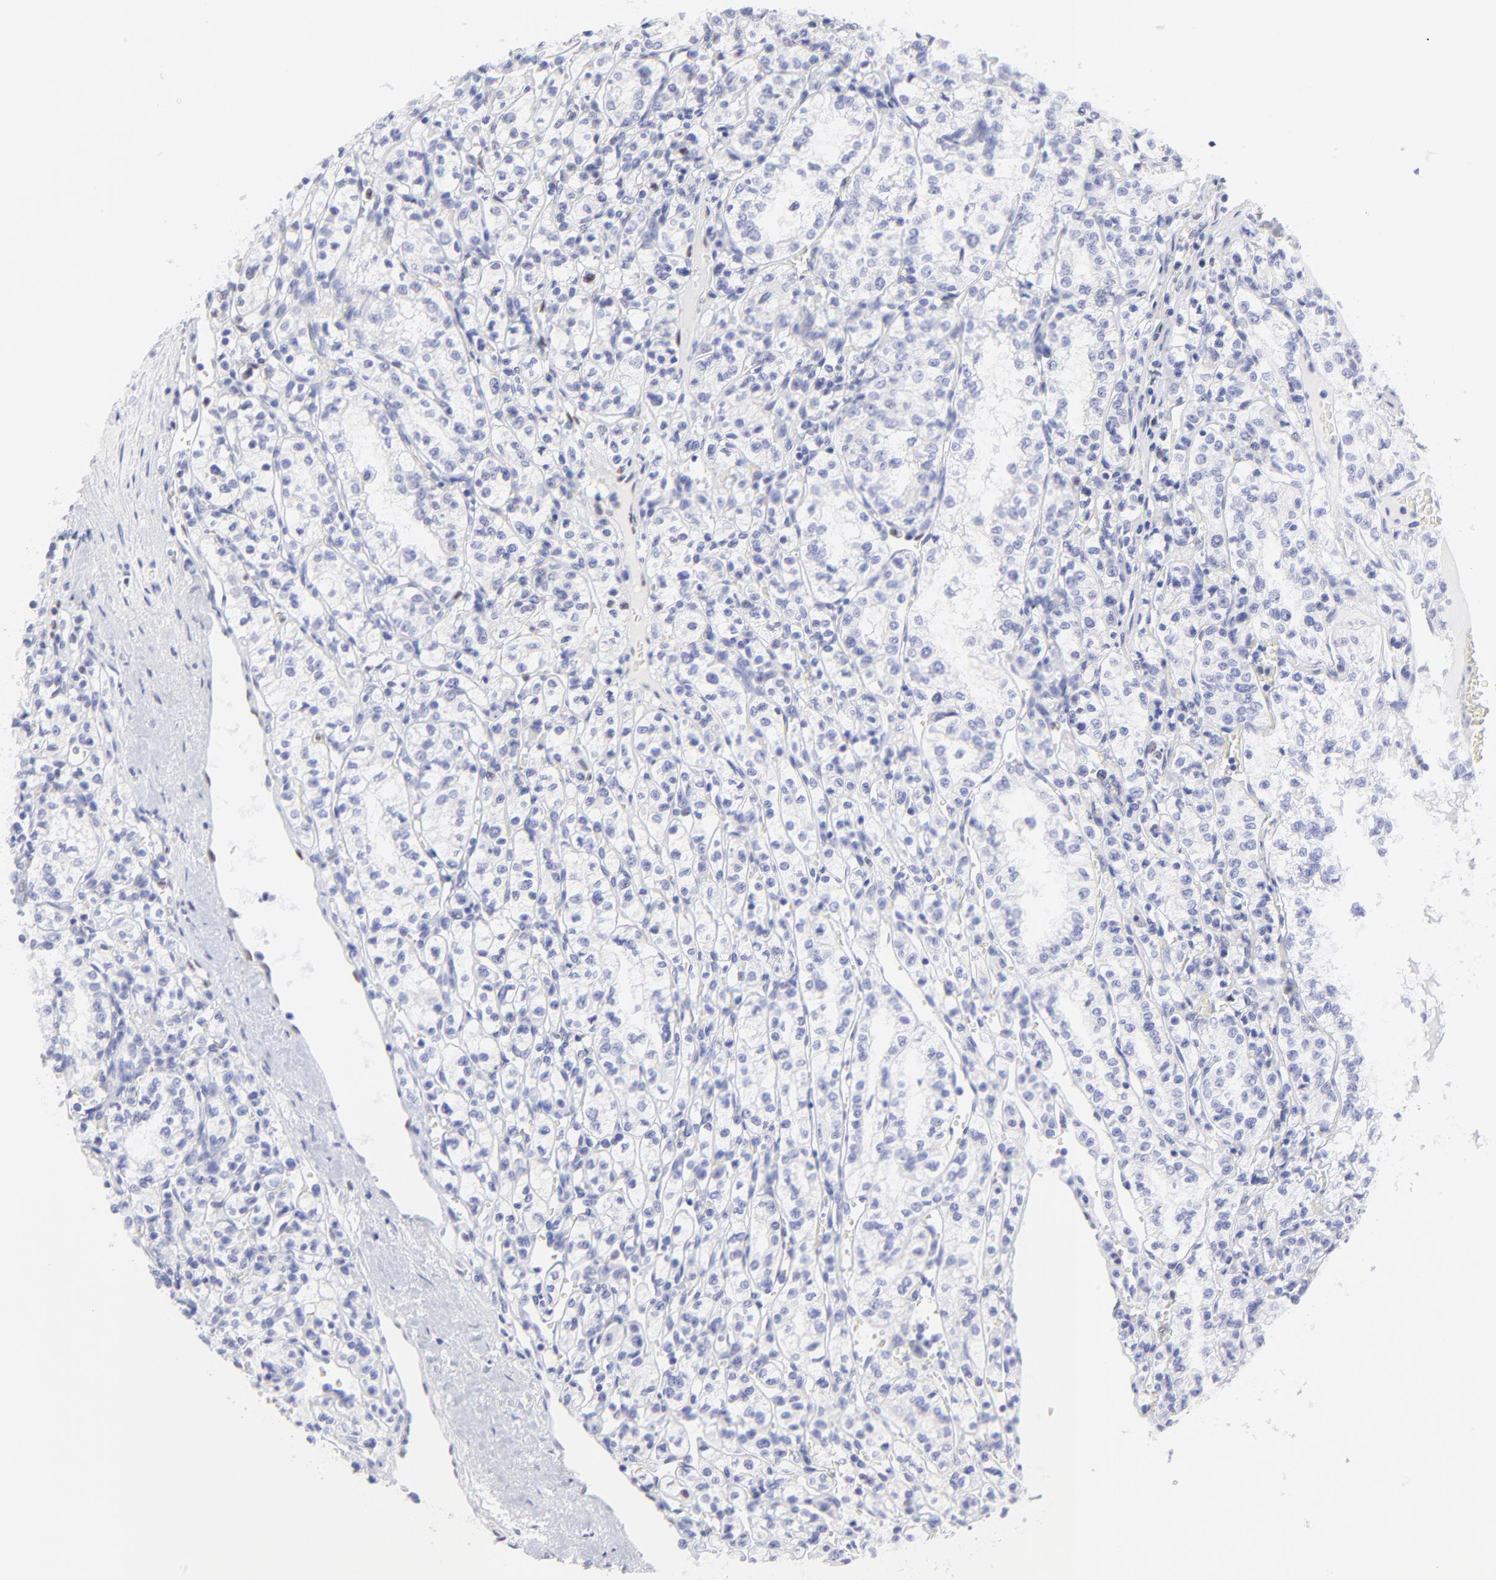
{"staining": {"intensity": "negative", "quantity": "none", "location": "none"}, "tissue": "renal cancer", "cell_type": "Tumor cells", "image_type": "cancer", "snomed": [{"axis": "morphology", "description": "Adenocarcinoma, NOS"}, {"axis": "topography", "description": "Kidney"}], "caption": "Immunohistochemistry of renal cancer demonstrates no staining in tumor cells. (DAB immunohistochemistry, high magnification).", "gene": "KLF4", "patient": {"sex": "male", "age": 61}}